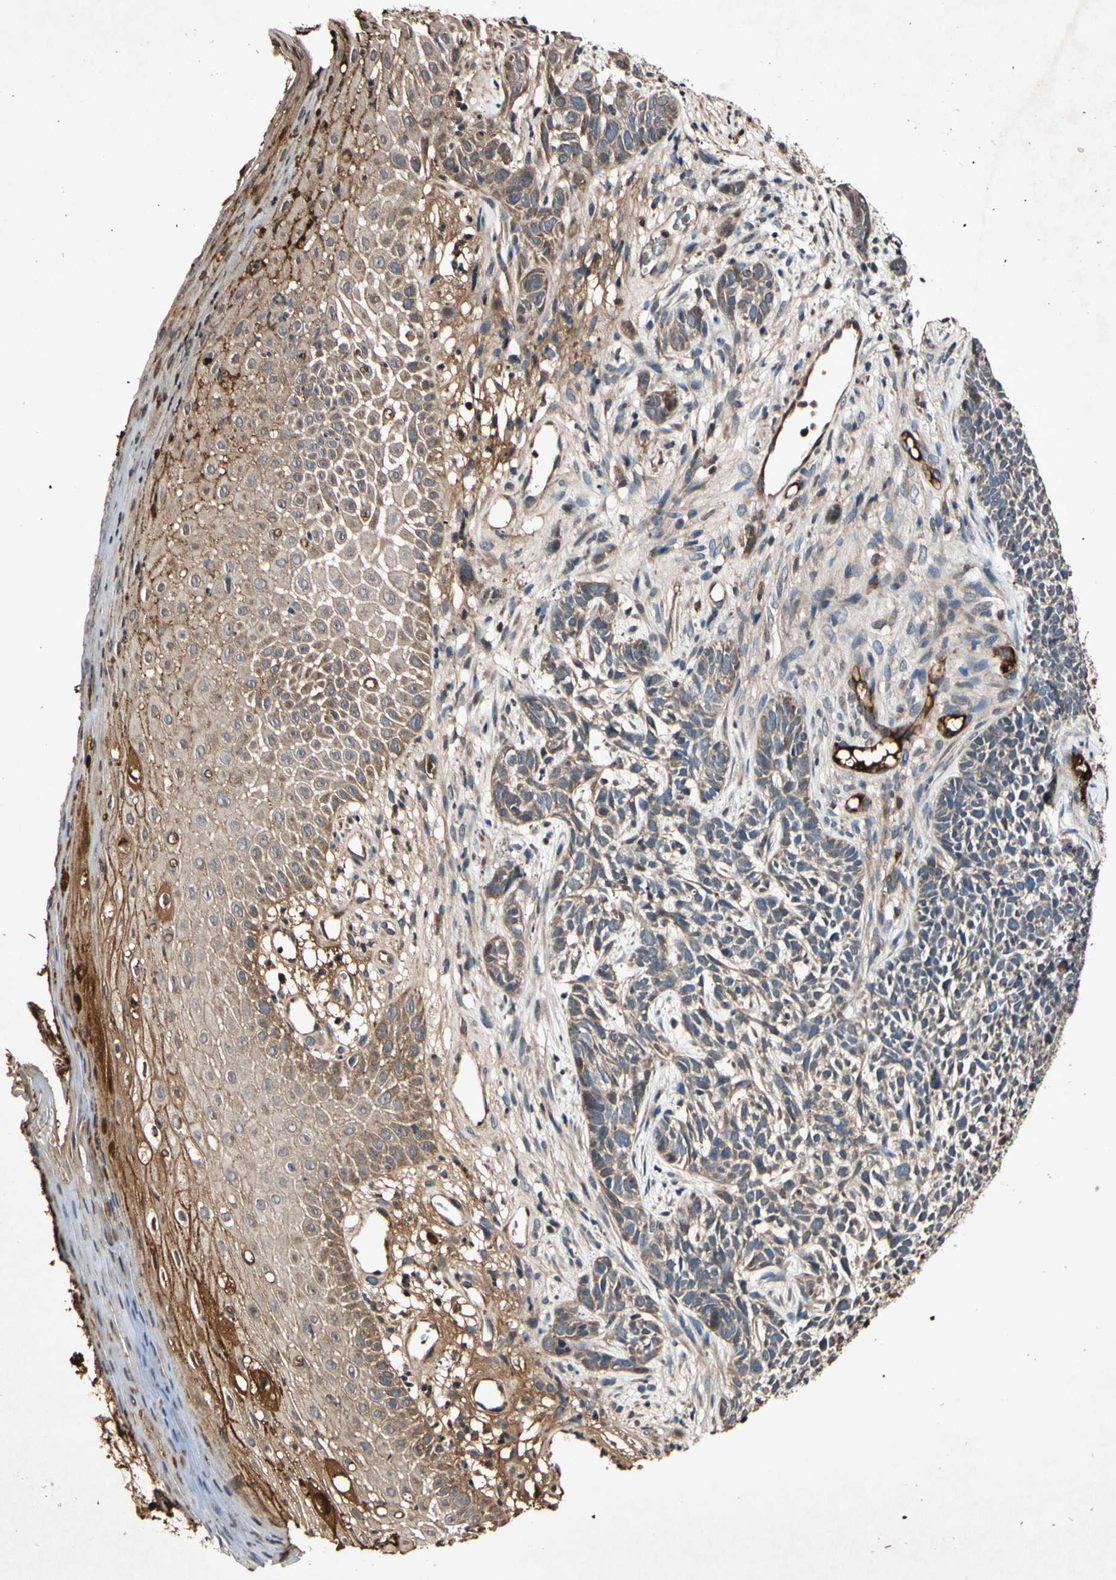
{"staining": {"intensity": "moderate", "quantity": "25%-75%", "location": "cytoplasmic/membranous"}, "tissue": "skin cancer", "cell_type": "Tumor cells", "image_type": "cancer", "snomed": [{"axis": "morphology", "description": "Basal cell carcinoma"}, {"axis": "topography", "description": "Skin"}], "caption": "A brown stain labels moderate cytoplasmic/membranous positivity of a protein in skin cancer (basal cell carcinoma) tumor cells. (DAB = brown stain, brightfield microscopy at high magnification).", "gene": "PLAT", "patient": {"sex": "female", "age": 84}}